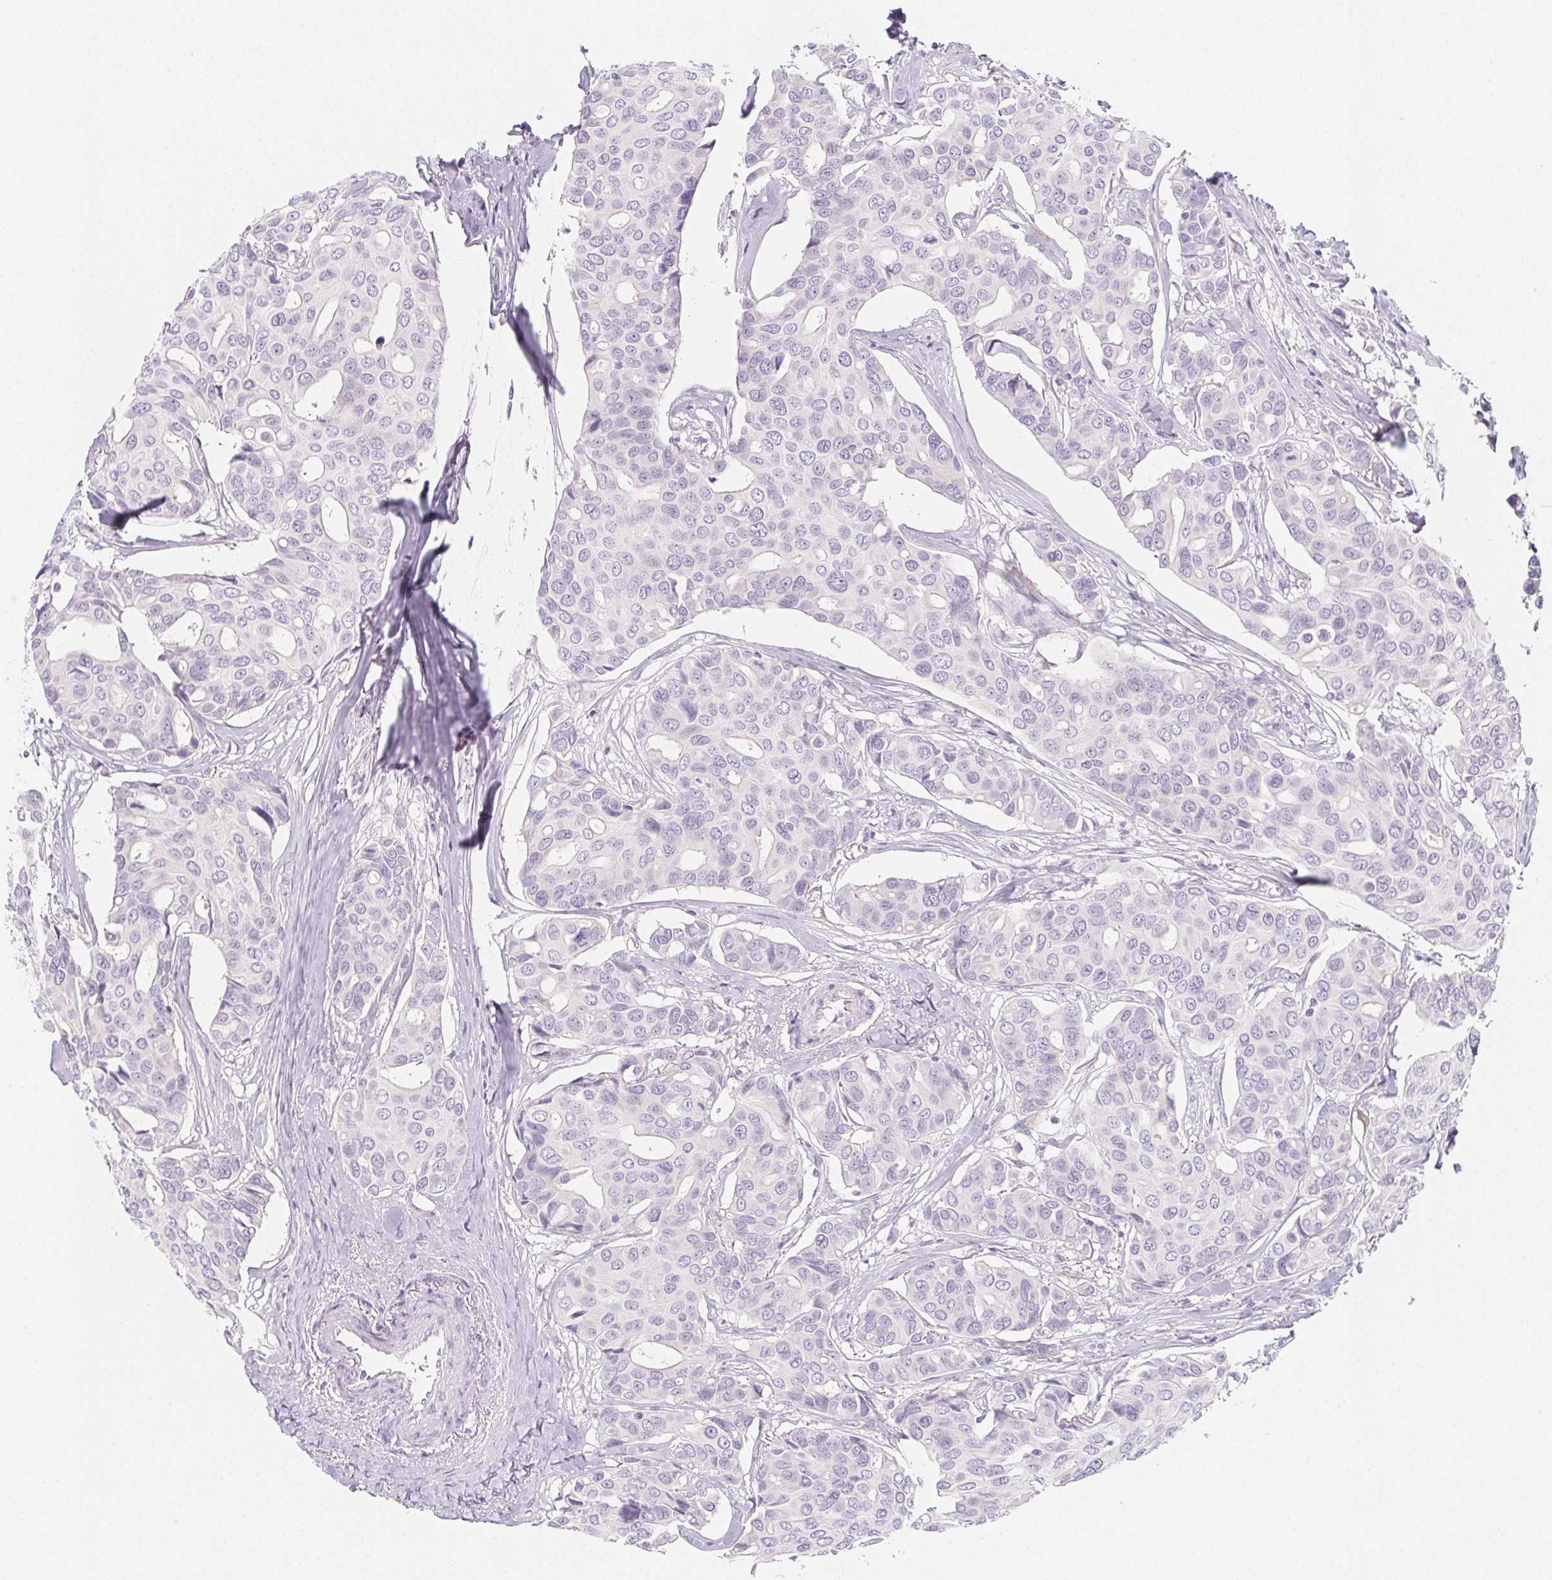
{"staining": {"intensity": "negative", "quantity": "none", "location": "none"}, "tissue": "breast cancer", "cell_type": "Tumor cells", "image_type": "cancer", "snomed": [{"axis": "morphology", "description": "Duct carcinoma"}, {"axis": "topography", "description": "Breast"}], "caption": "IHC histopathology image of neoplastic tissue: human breast cancer (infiltrating ductal carcinoma) stained with DAB (3,3'-diaminobenzidine) reveals no significant protein expression in tumor cells.", "gene": "ZBBX", "patient": {"sex": "female", "age": 54}}